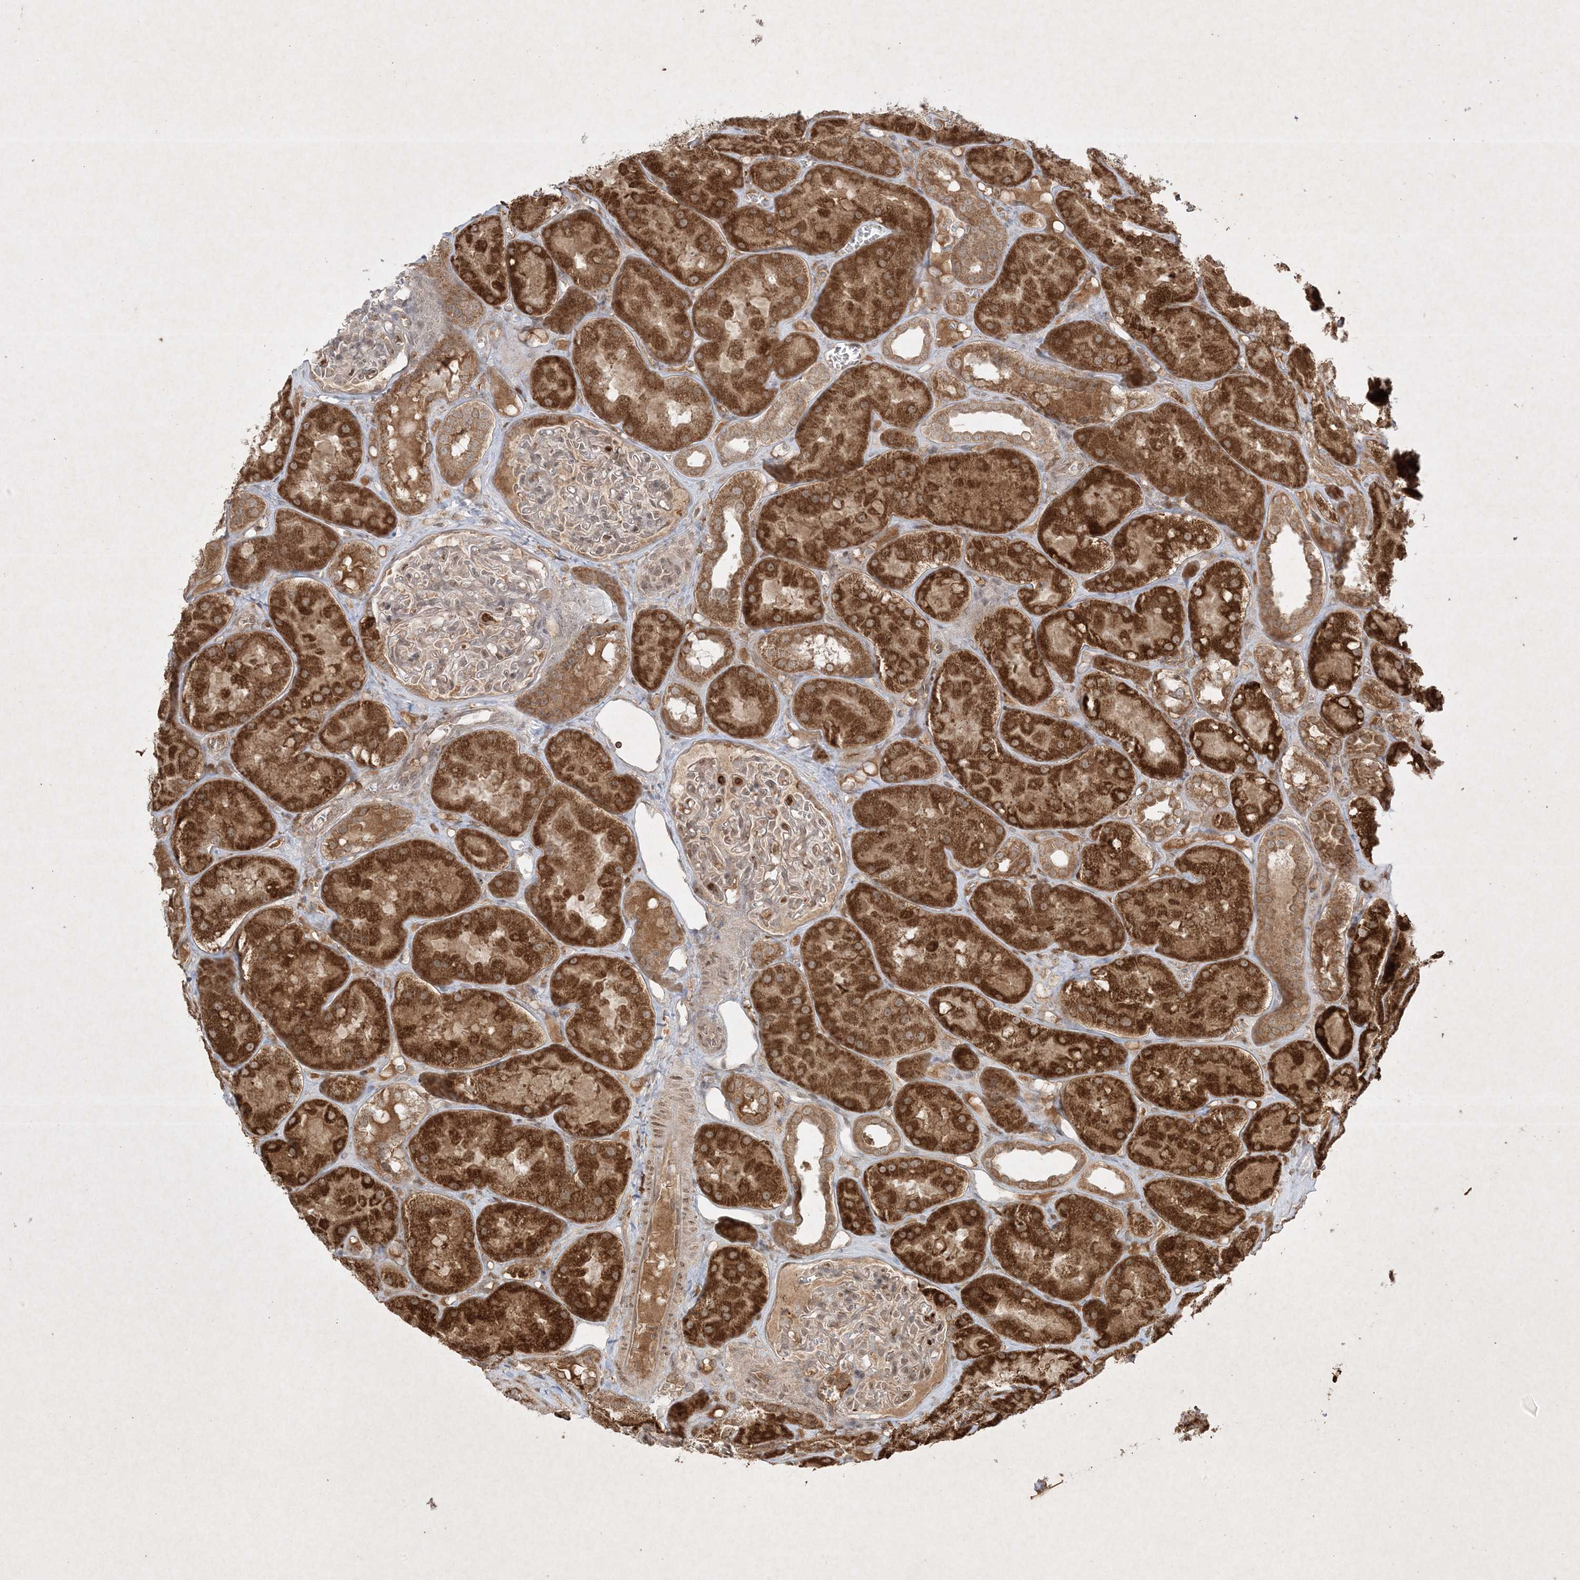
{"staining": {"intensity": "weak", "quantity": "<25%", "location": "cytoplasmic/membranous"}, "tissue": "kidney", "cell_type": "Cells in glomeruli", "image_type": "normal", "snomed": [{"axis": "morphology", "description": "Normal tissue, NOS"}, {"axis": "topography", "description": "Kidney"}], "caption": "Cells in glomeruli show no significant protein staining in benign kidney. (Stains: DAB (3,3'-diaminobenzidine) immunohistochemistry (IHC) with hematoxylin counter stain, Microscopy: brightfield microscopy at high magnification).", "gene": "PTK6", "patient": {"sex": "male", "age": 16}}